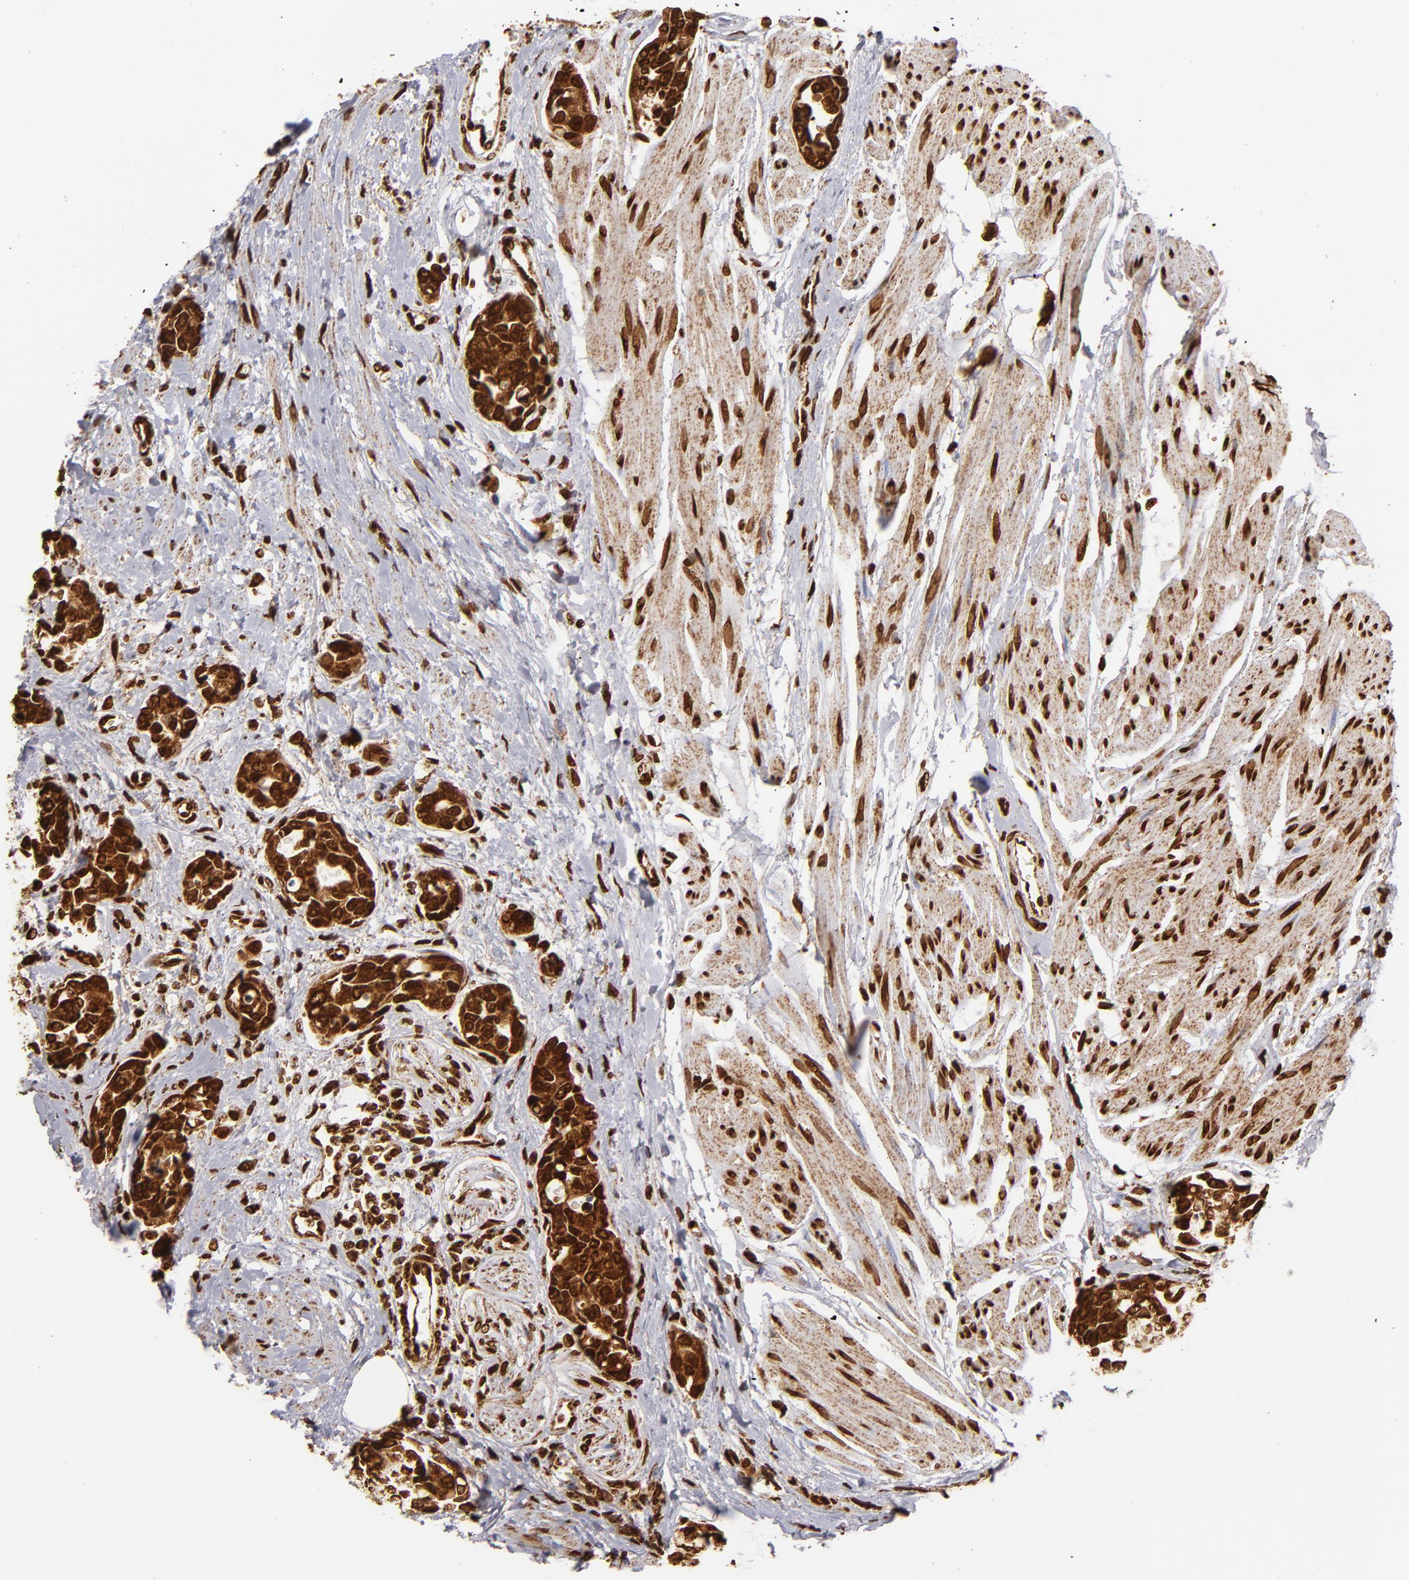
{"staining": {"intensity": "strong", "quantity": ">75%", "location": "cytoplasmic/membranous,nuclear"}, "tissue": "urothelial cancer", "cell_type": "Tumor cells", "image_type": "cancer", "snomed": [{"axis": "morphology", "description": "Urothelial carcinoma, High grade"}, {"axis": "topography", "description": "Urinary bladder"}], "caption": "Urothelial carcinoma (high-grade) stained with DAB (3,3'-diaminobenzidine) IHC exhibits high levels of strong cytoplasmic/membranous and nuclear positivity in about >75% of tumor cells. Nuclei are stained in blue.", "gene": "CUL3", "patient": {"sex": "male", "age": 78}}